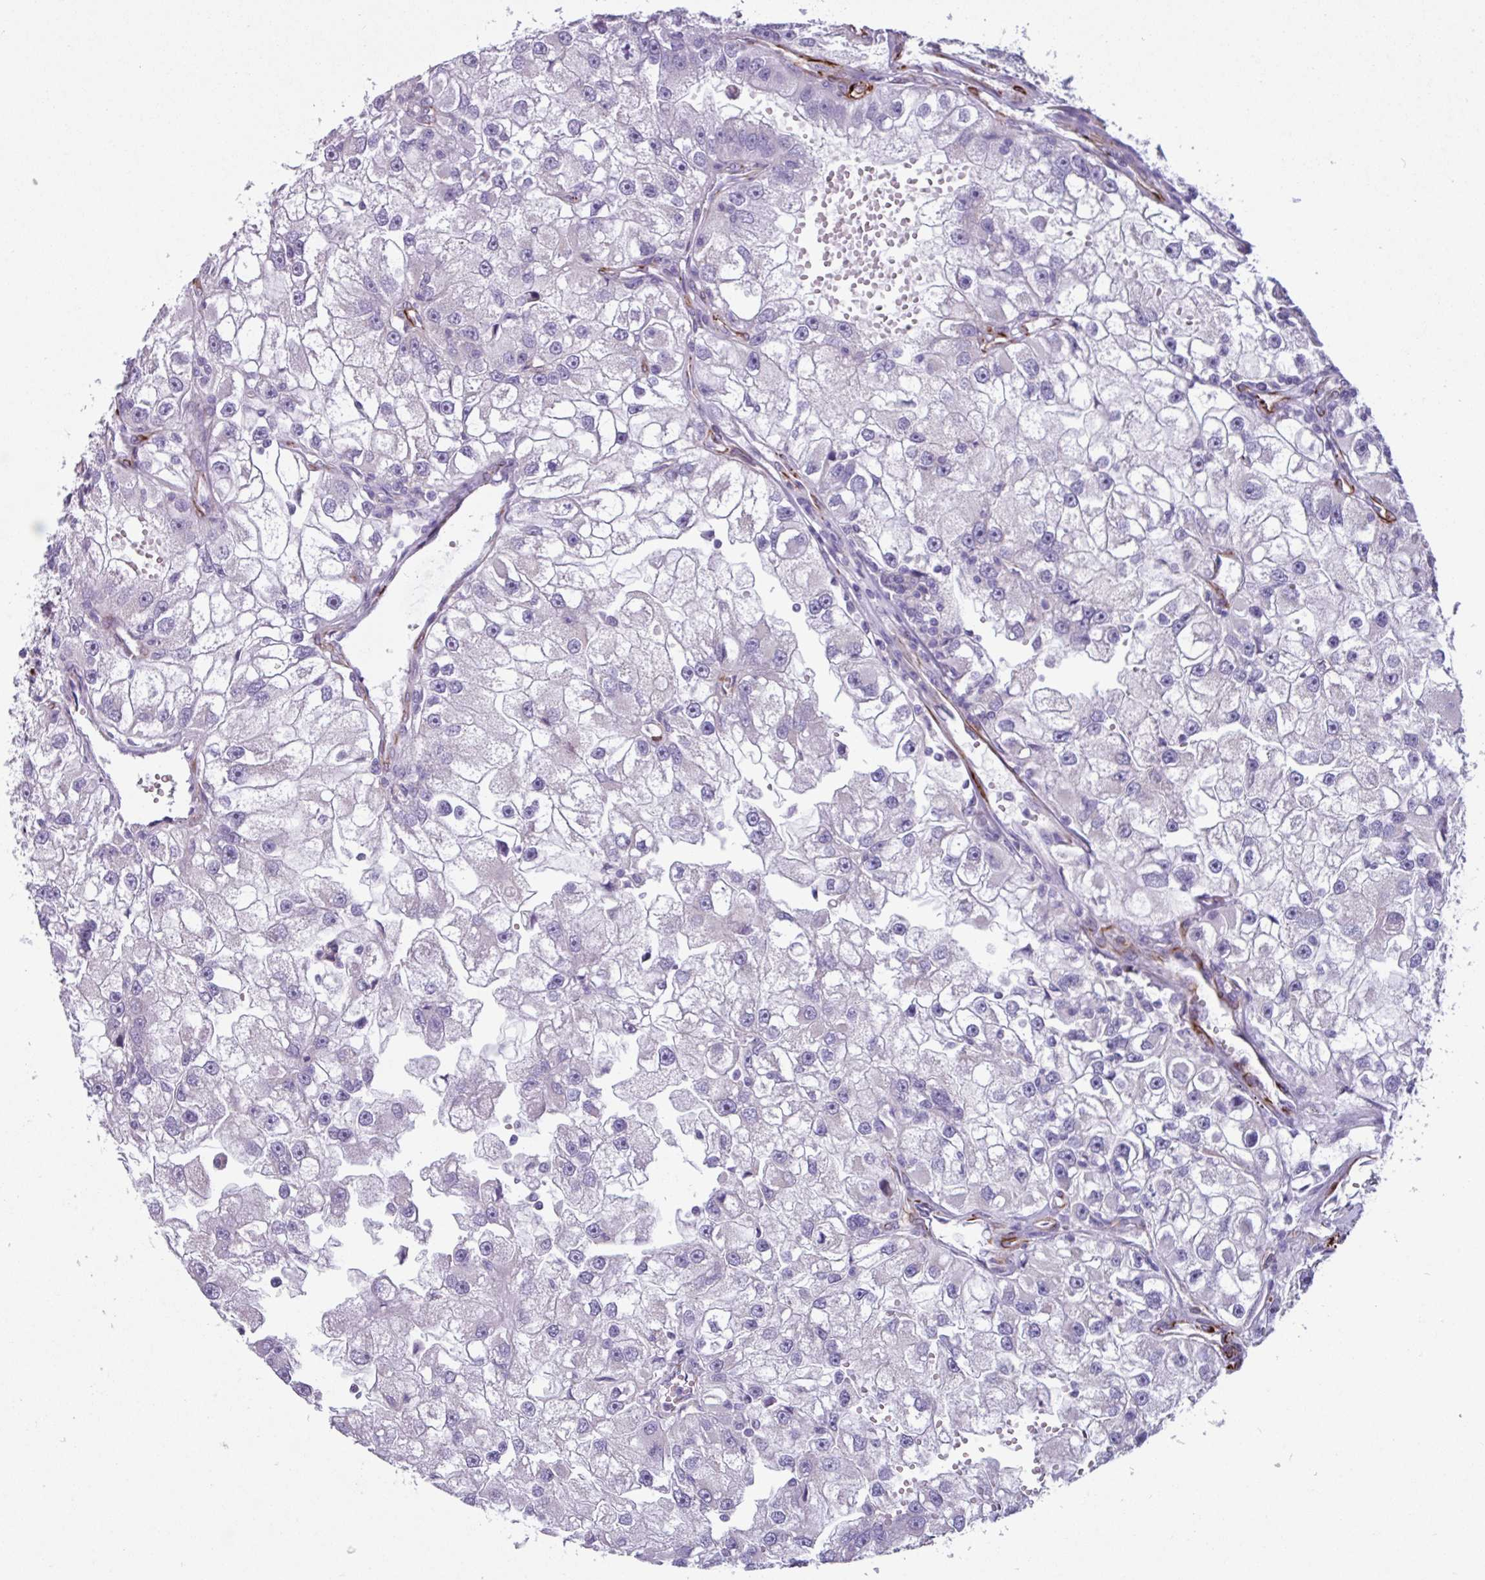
{"staining": {"intensity": "negative", "quantity": "none", "location": "none"}, "tissue": "renal cancer", "cell_type": "Tumor cells", "image_type": "cancer", "snomed": [{"axis": "morphology", "description": "Adenocarcinoma, NOS"}, {"axis": "topography", "description": "Kidney"}], "caption": "IHC micrograph of neoplastic tissue: renal cancer stained with DAB displays no significant protein staining in tumor cells.", "gene": "BTD", "patient": {"sex": "male", "age": 63}}